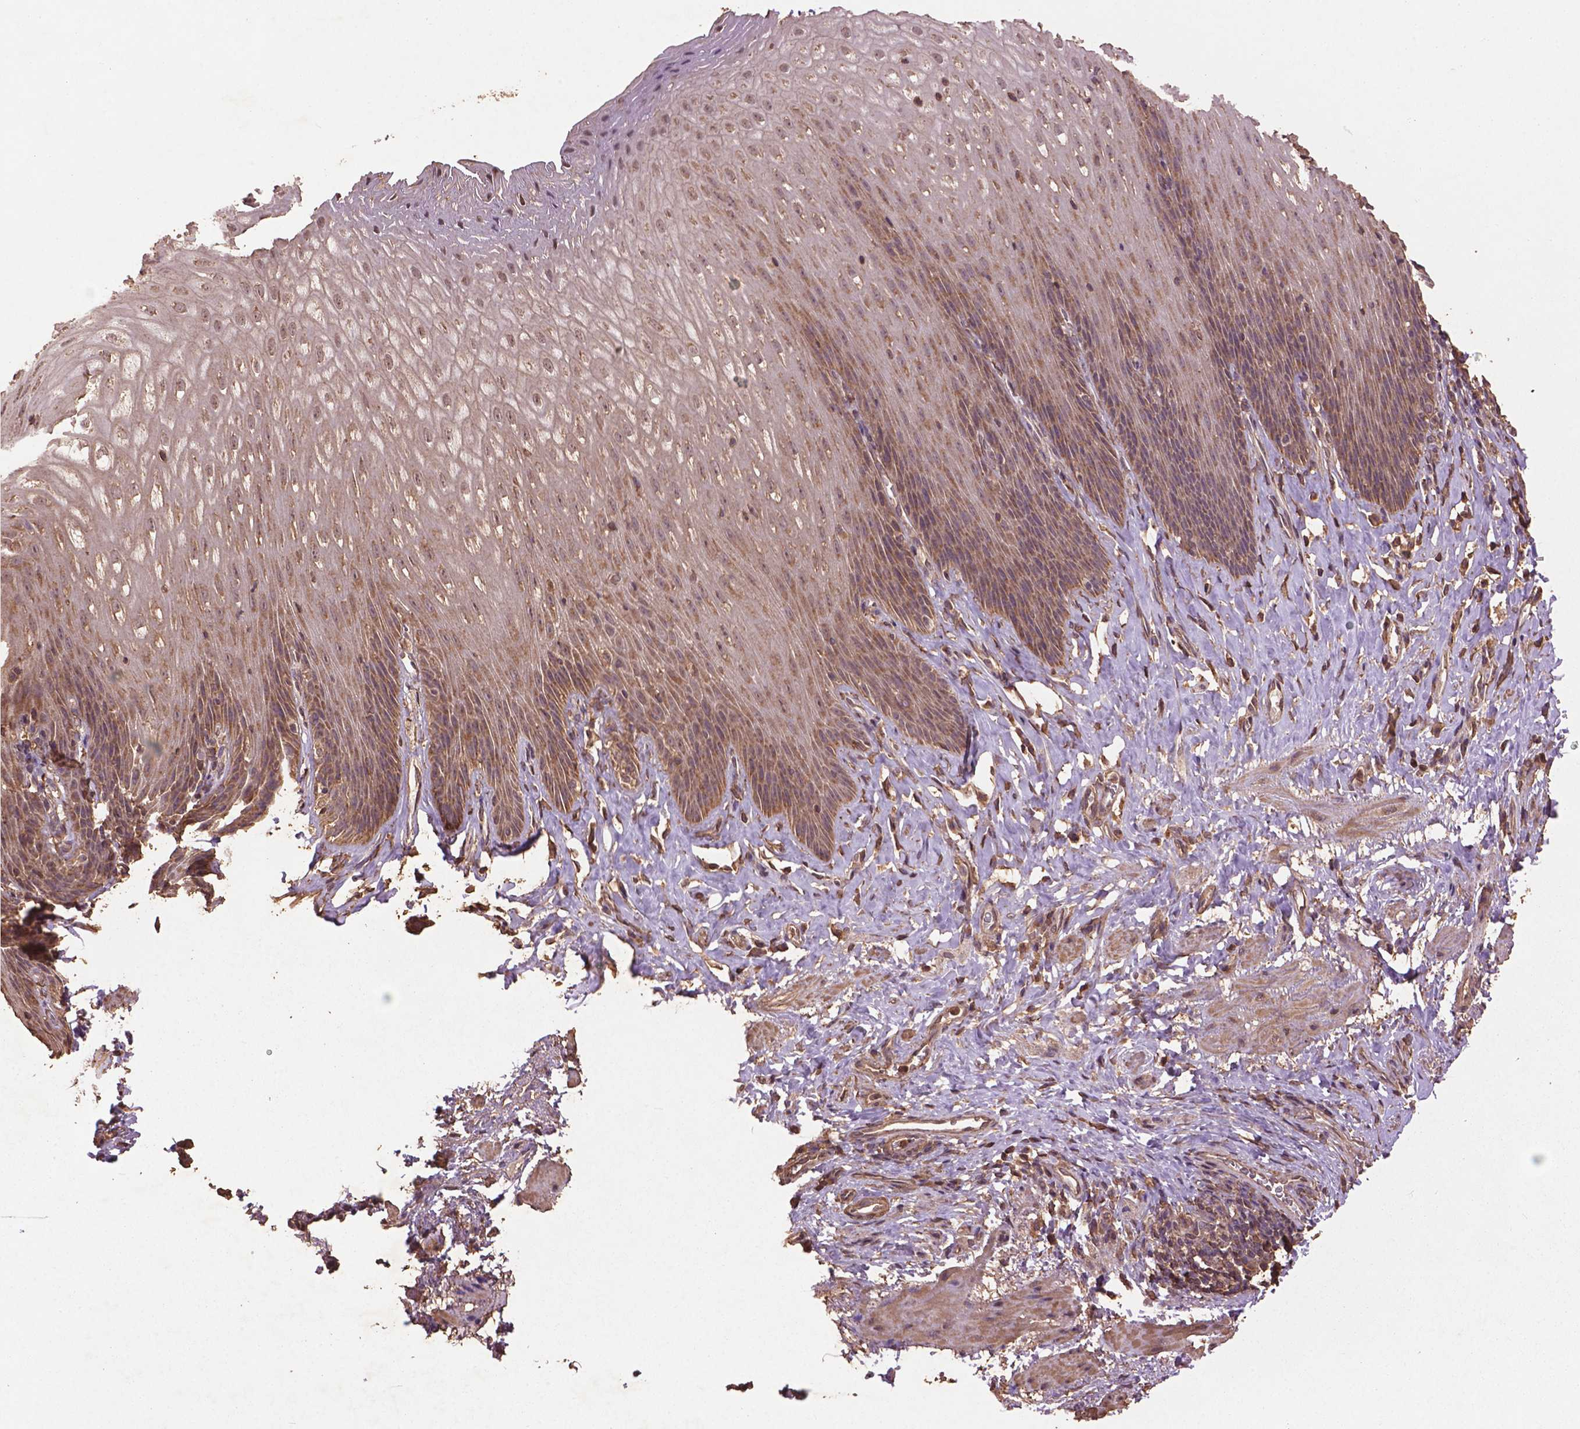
{"staining": {"intensity": "weak", "quantity": ">75%", "location": "cytoplasmic/membranous"}, "tissue": "esophagus", "cell_type": "Squamous epithelial cells", "image_type": "normal", "snomed": [{"axis": "morphology", "description": "Normal tissue, NOS"}, {"axis": "topography", "description": "Esophagus"}], "caption": "This micrograph reveals benign esophagus stained with immunohistochemistry (IHC) to label a protein in brown. The cytoplasmic/membranous of squamous epithelial cells show weak positivity for the protein. Nuclei are counter-stained blue.", "gene": "BABAM1", "patient": {"sex": "female", "age": 61}}